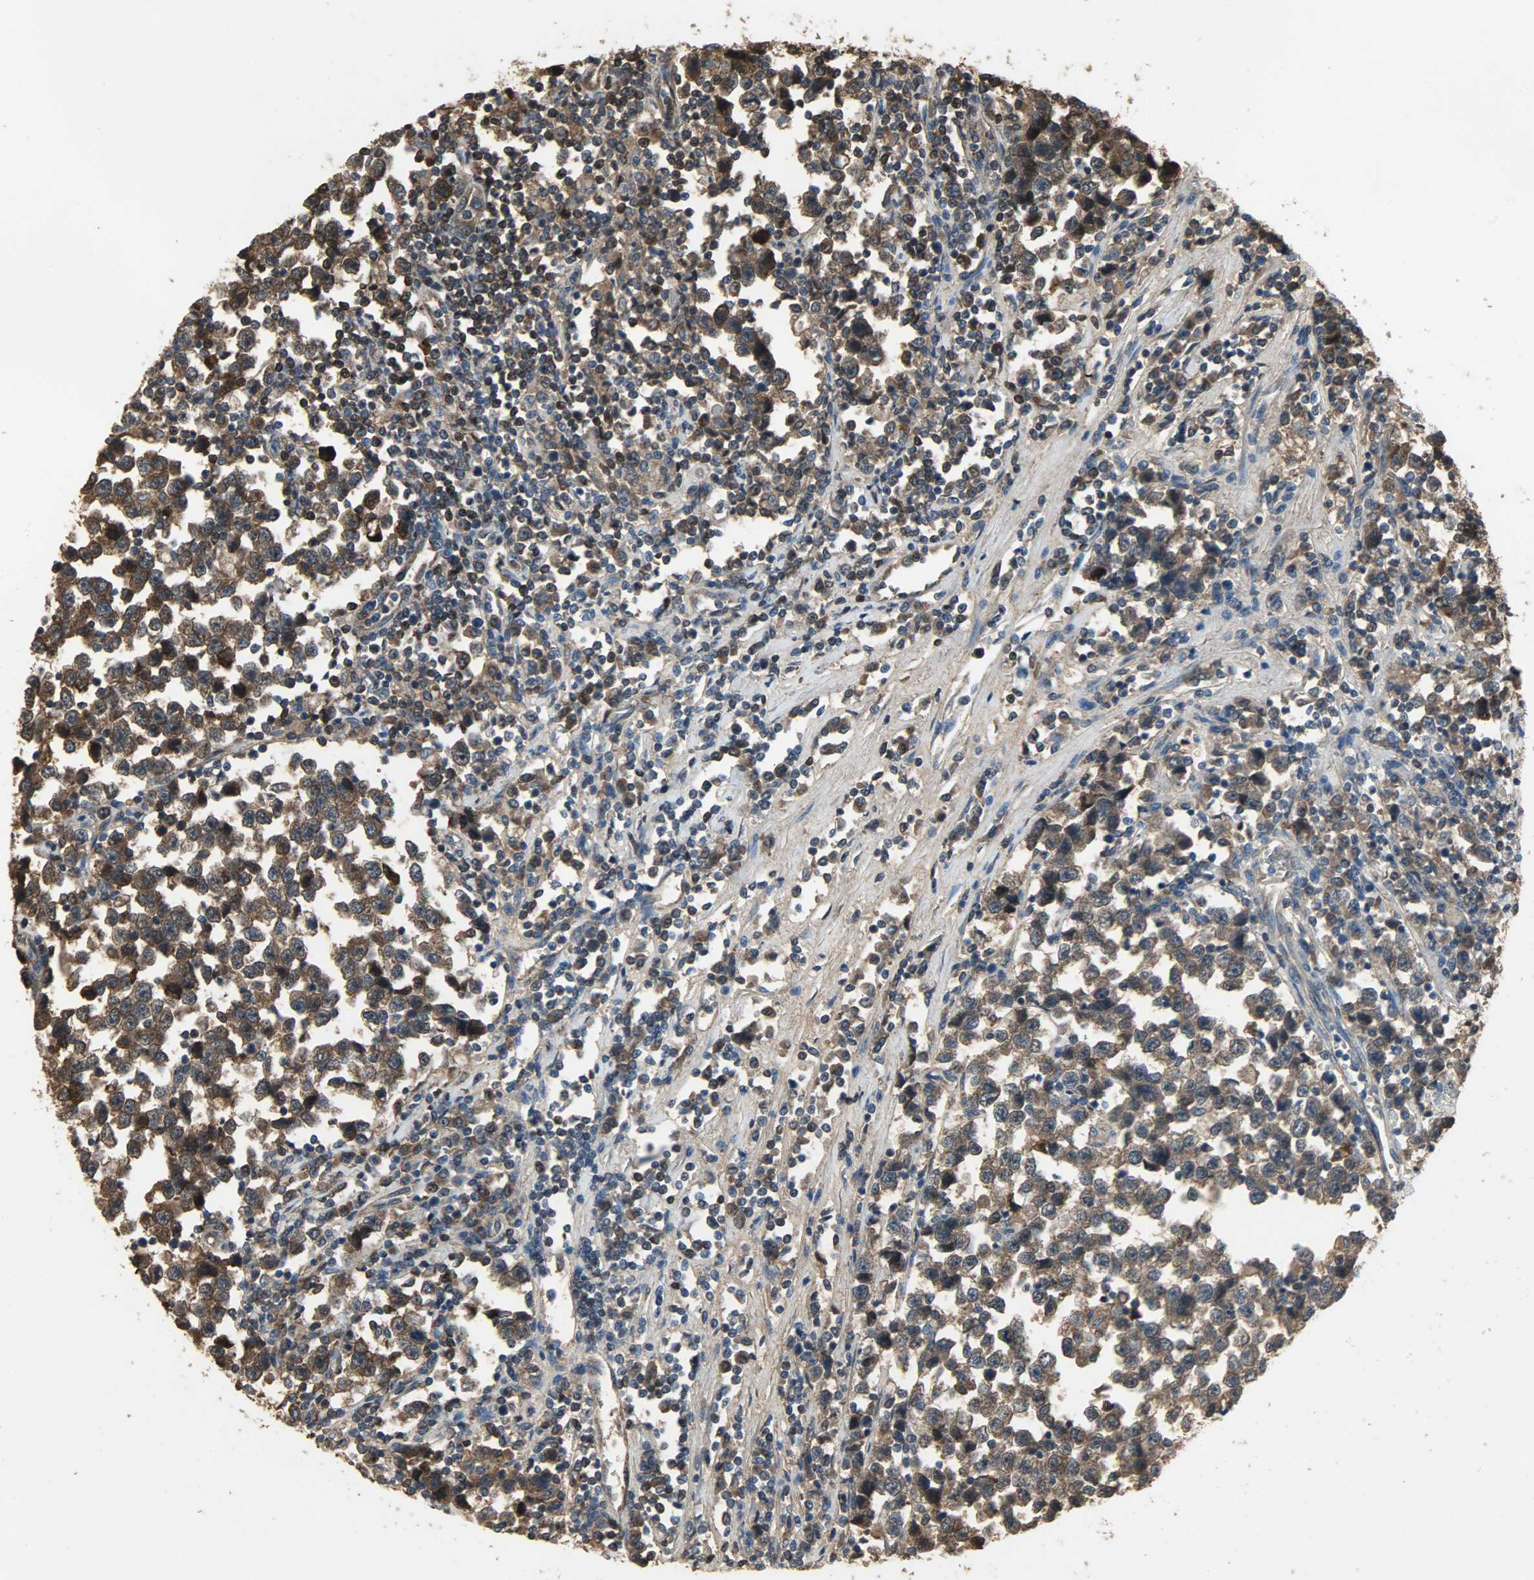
{"staining": {"intensity": "moderate", "quantity": ">75%", "location": "cytoplasmic/membranous"}, "tissue": "testis cancer", "cell_type": "Tumor cells", "image_type": "cancer", "snomed": [{"axis": "morphology", "description": "Seminoma, NOS"}, {"axis": "topography", "description": "Testis"}], "caption": "Seminoma (testis) stained with a brown dye shows moderate cytoplasmic/membranous positive expression in approximately >75% of tumor cells.", "gene": "LDHB", "patient": {"sex": "male", "age": 43}}